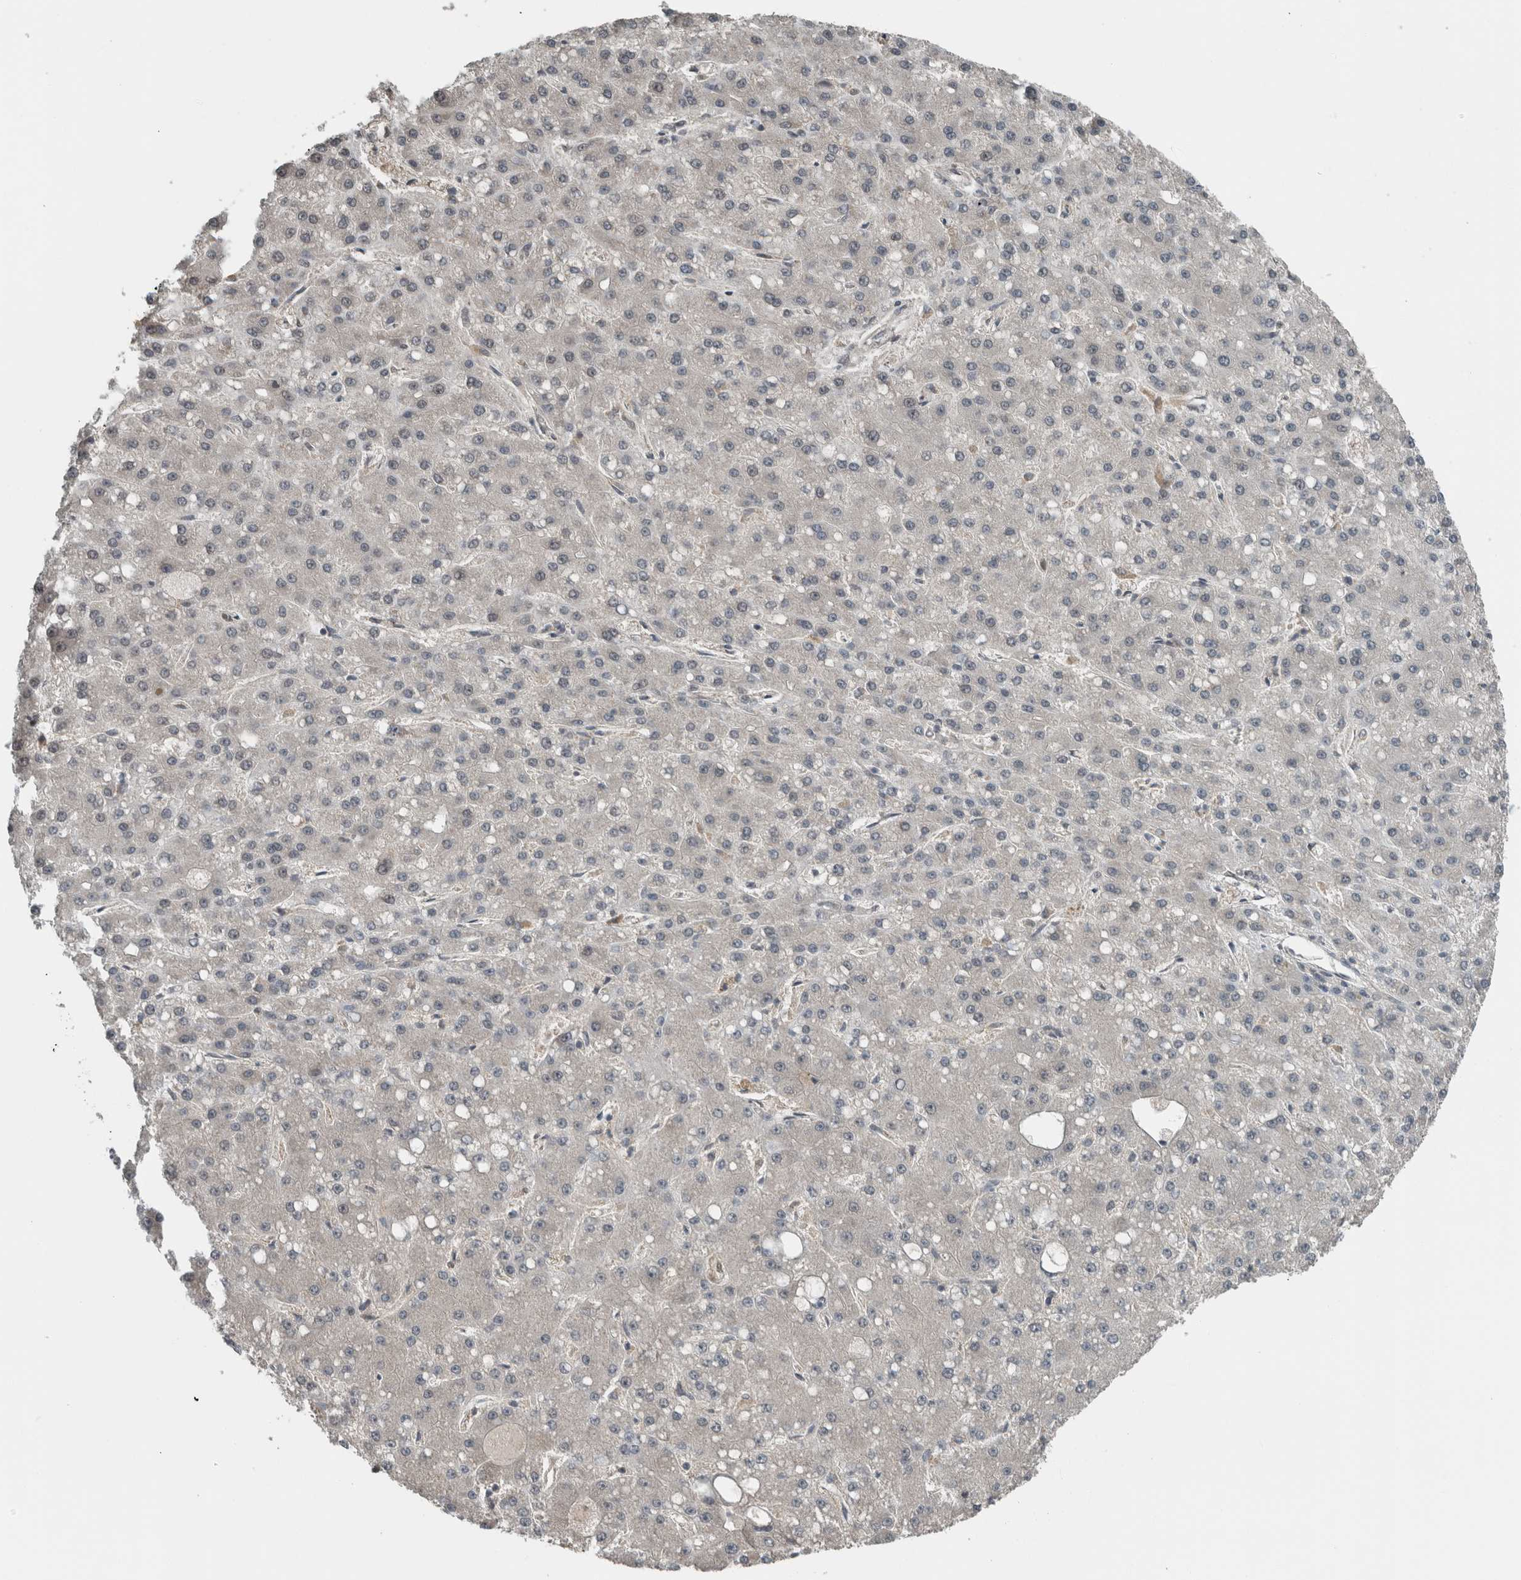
{"staining": {"intensity": "negative", "quantity": "none", "location": "none"}, "tissue": "liver cancer", "cell_type": "Tumor cells", "image_type": "cancer", "snomed": [{"axis": "morphology", "description": "Carcinoma, Hepatocellular, NOS"}, {"axis": "topography", "description": "Liver"}], "caption": "This is a micrograph of immunohistochemistry (IHC) staining of liver cancer (hepatocellular carcinoma), which shows no staining in tumor cells. (Brightfield microscopy of DAB immunohistochemistry (IHC) at high magnification).", "gene": "SPAG7", "patient": {"sex": "male", "age": 67}}